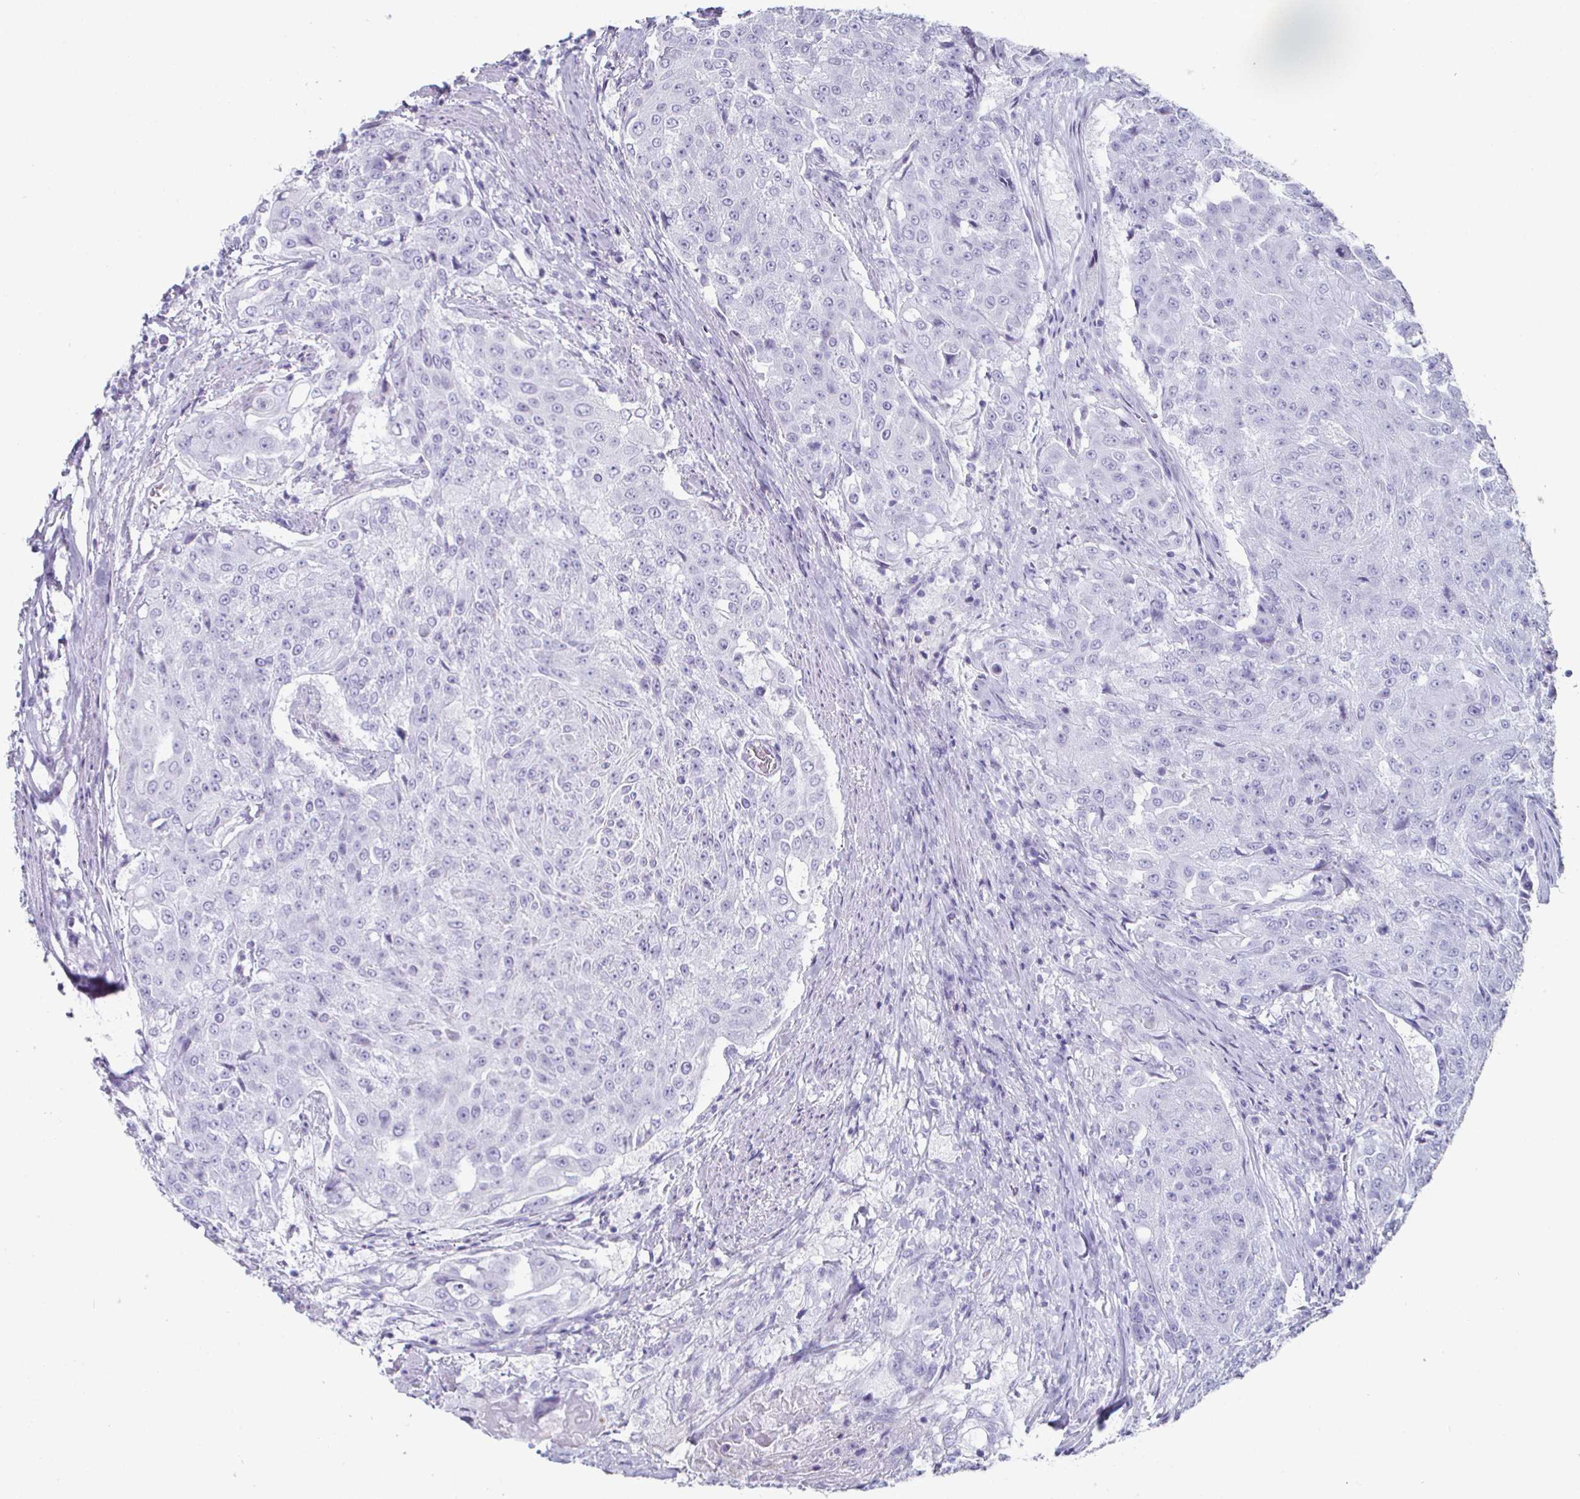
{"staining": {"intensity": "negative", "quantity": "none", "location": "none"}, "tissue": "urothelial cancer", "cell_type": "Tumor cells", "image_type": "cancer", "snomed": [{"axis": "morphology", "description": "Urothelial carcinoma, High grade"}, {"axis": "topography", "description": "Urinary bladder"}], "caption": "A histopathology image of urothelial cancer stained for a protein reveals no brown staining in tumor cells.", "gene": "CREG2", "patient": {"sex": "female", "age": 63}}